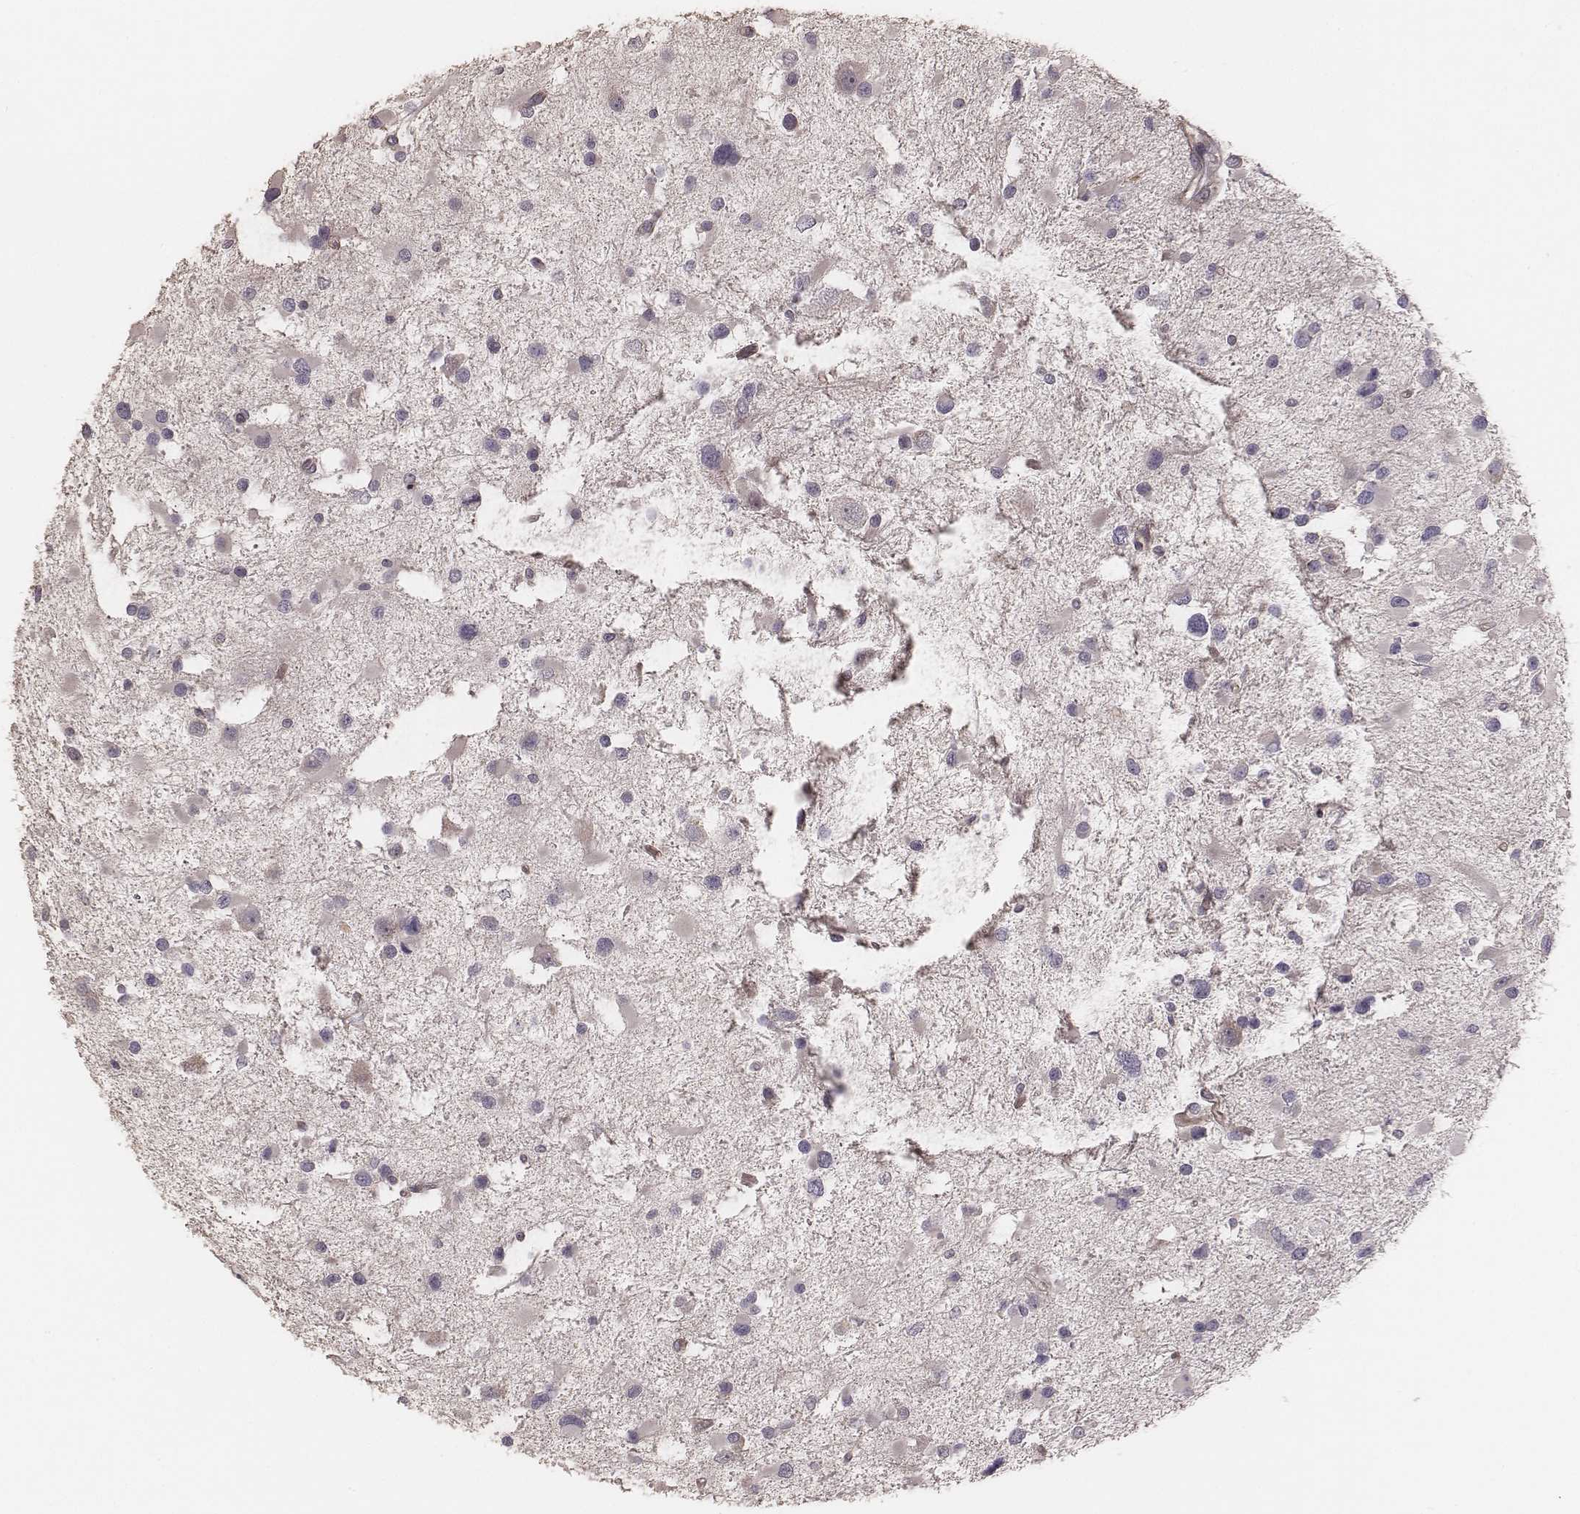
{"staining": {"intensity": "negative", "quantity": "none", "location": "none"}, "tissue": "glioma", "cell_type": "Tumor cells", "image_type": "cancer", "snomed": [{"axis": "morphology", "description": "Glioma, malignant, Low grade"}, {"axis": "topography", "description": "Brain"}], "caption": "A high-resolution photomicrograph shows immunohistochemistry (IHC) staining of malignant glioma (low-grade), which demonstrates no significant positivity in tumor cells.", "gene": "OTOGL", "patient": {"sex": "female", "age": 32}}